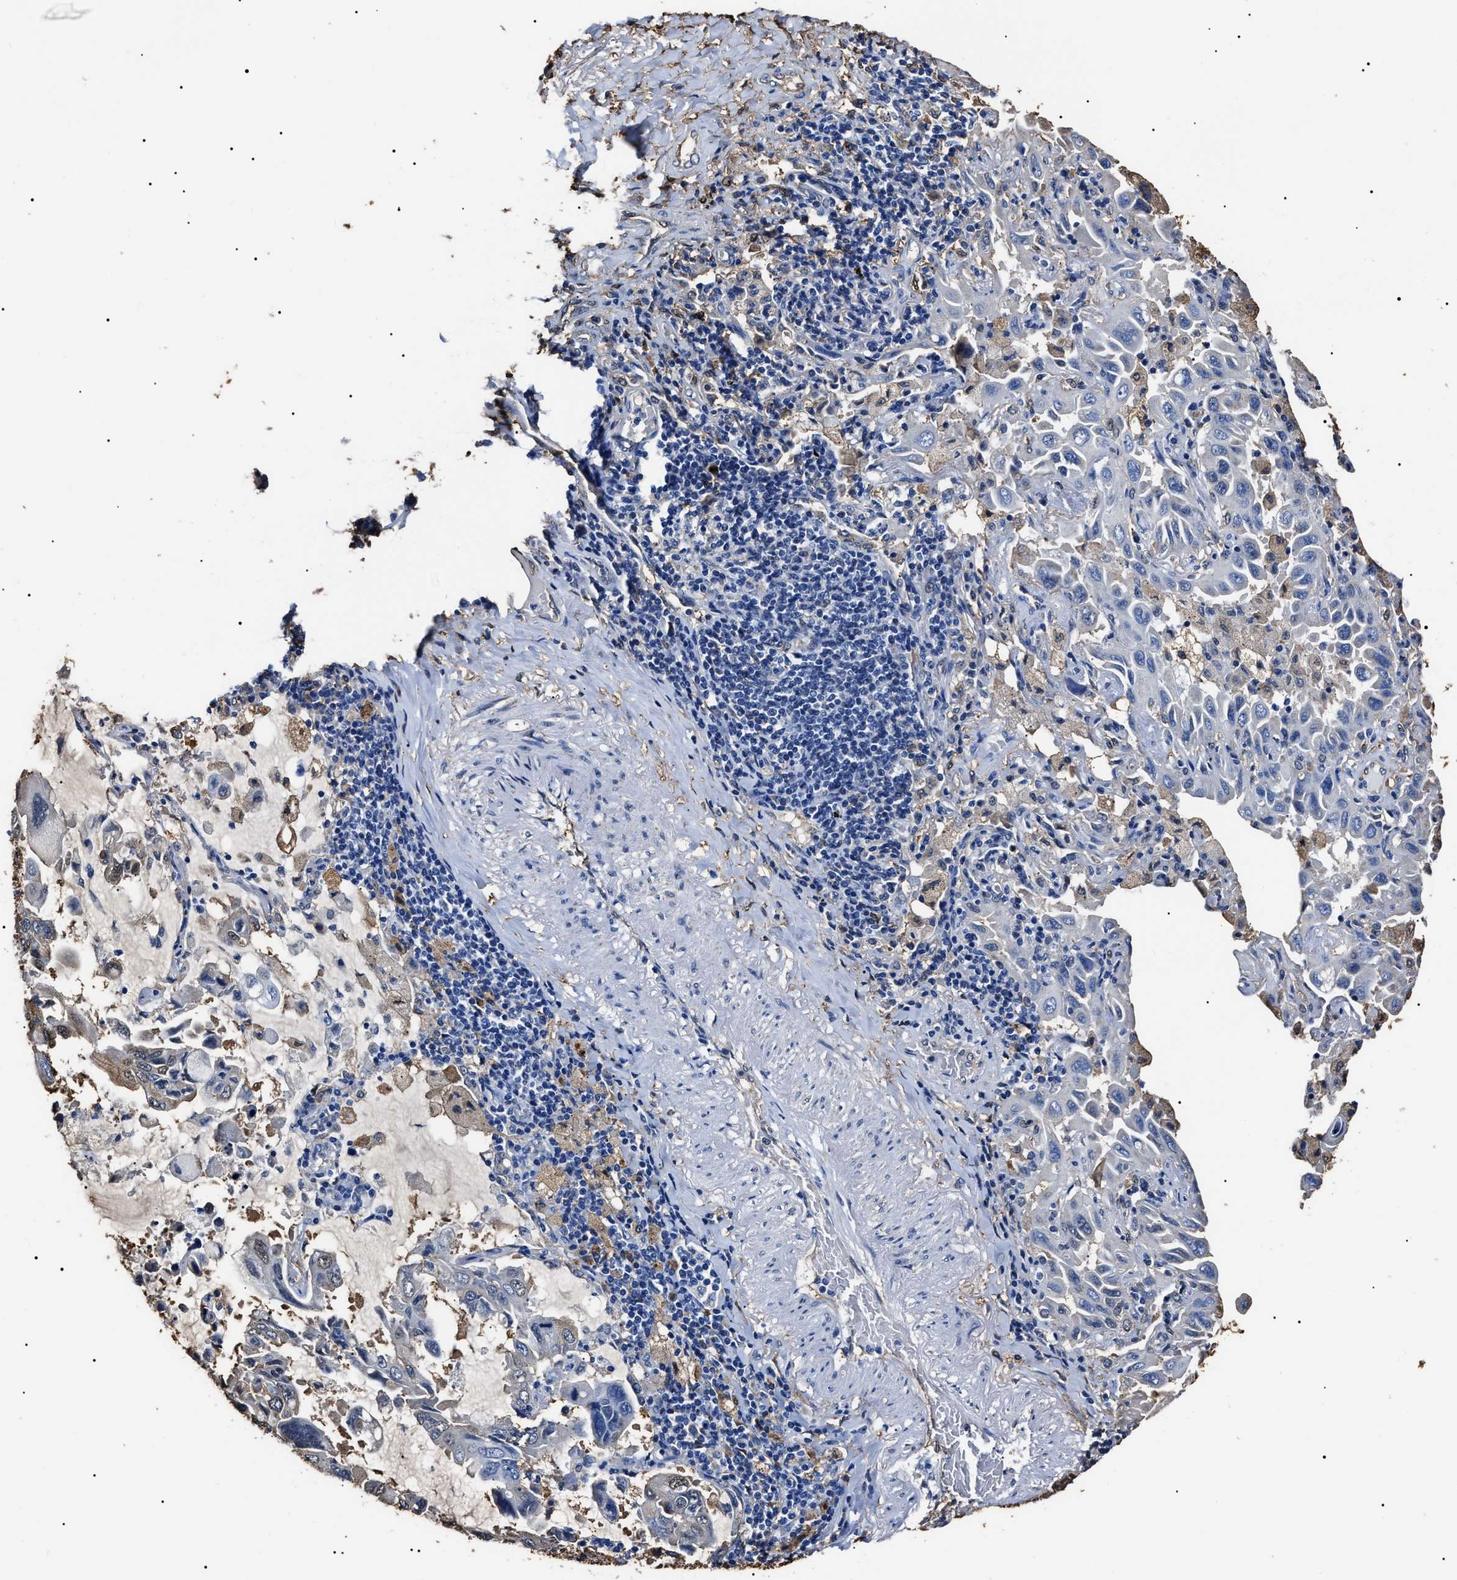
{"staining": {"intensity": "negative", "quantity": "none", "location": "none"}, "tissue": "lung cancer", "cell_type": "Tumor cells", "image_type": "cancer", "snomed": [{"axis": "morphology", "description": "Adenocarcinoma, NOS"}, {"axis": "topography", "description": "Lung"}], "caption": "This photomicrograph is of adenocarcinoma (lung) stained with IHC to label a protein in brown with the nuclei are counter-stained blue. There is no positivity in tumor cells.", "gene": "ALDH1A1", "patient": {"sex": "male", "age": 64}}